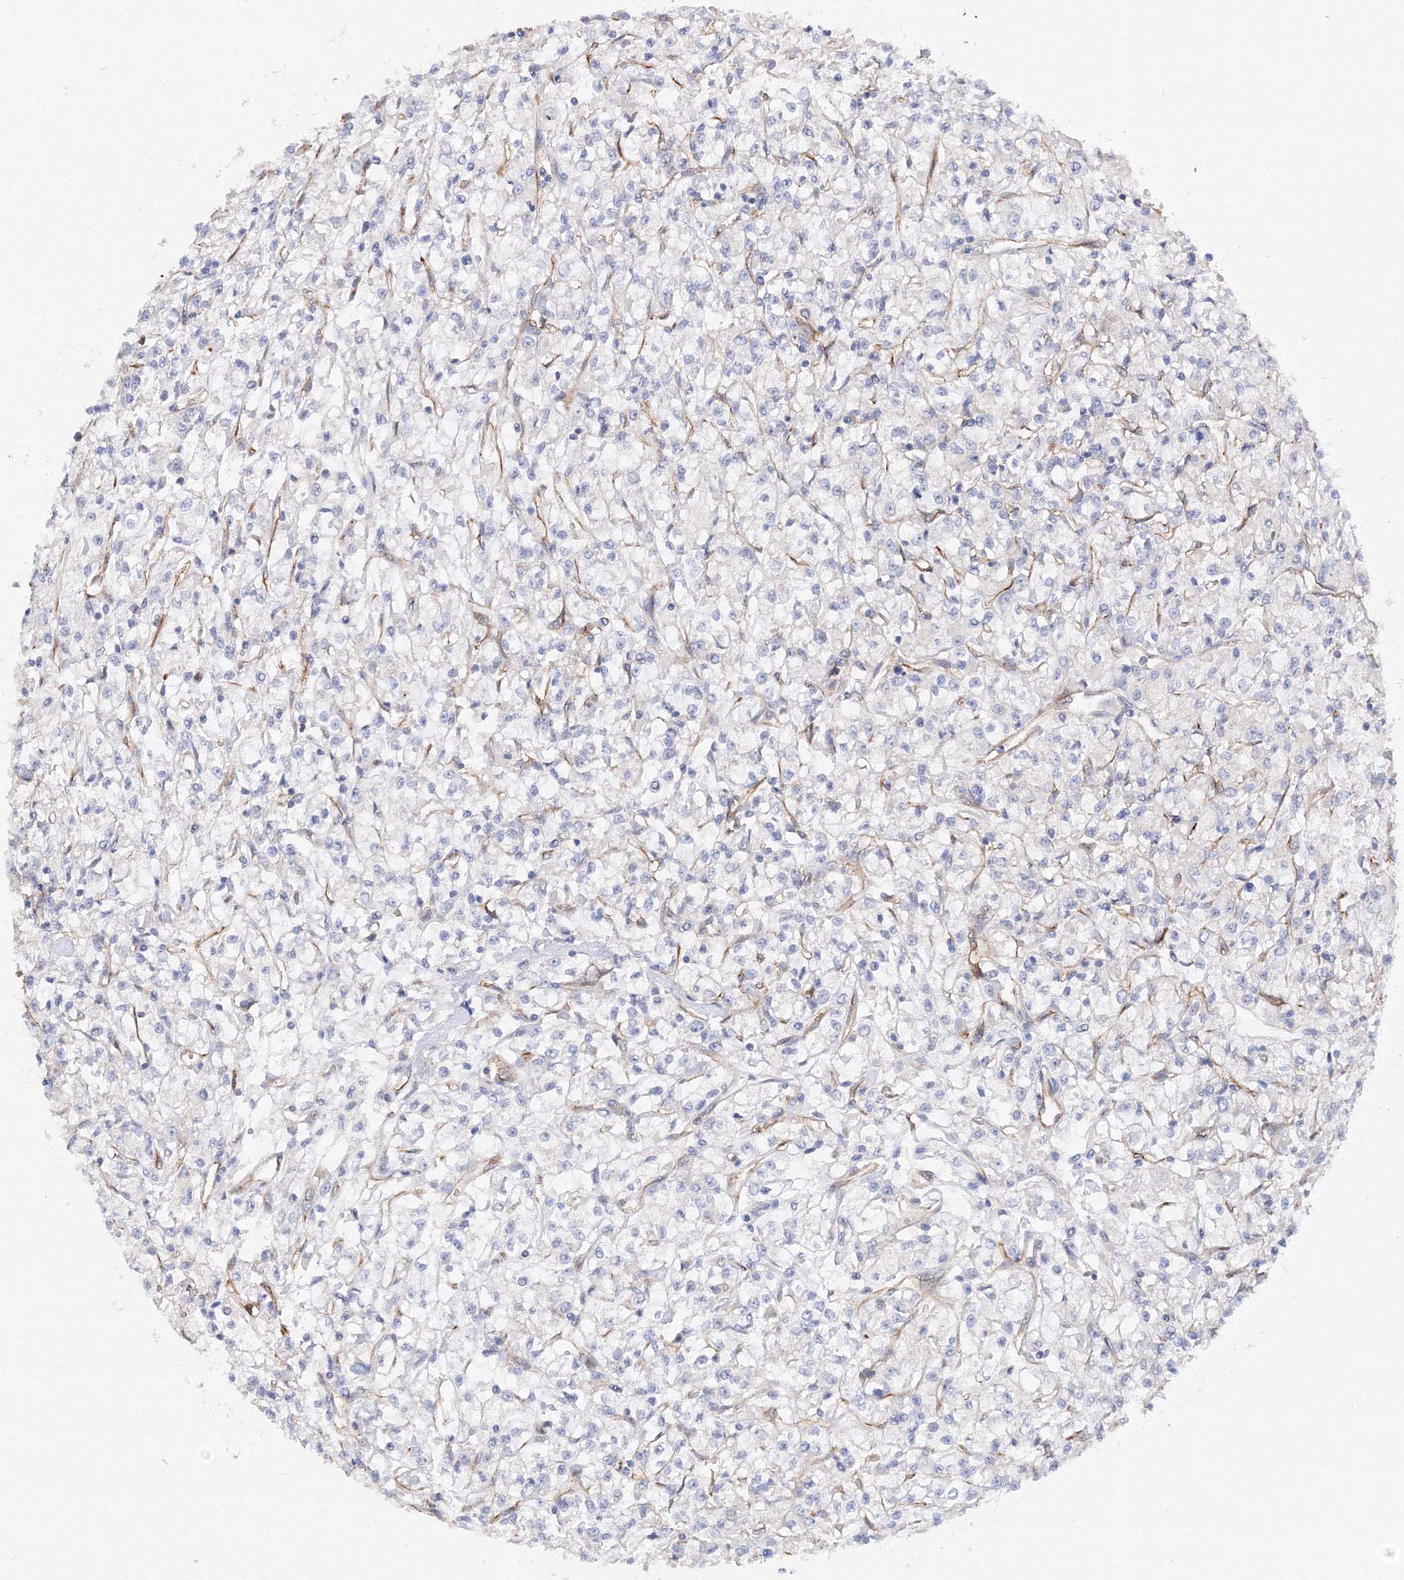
{"staining": {"intensity": "negative", "quantity": "none", "location": "none"}, "tissue": "renal cancer", "cell_type": "Tumor cells", "image_type": "cancer", "snomed": [{"axis": "morphology", "description": "Adenocarcinoma, NOS"}, {"axis": "topography", "description": "Kidney"}], "caption": "High power microscopy image of an immunohistochemistry micrograph of renal adenocarcinoma, revealing no significant expression in tumor cells.", "gene": "DIS3L2", "patient": {"sex": "female", "age": 59}}